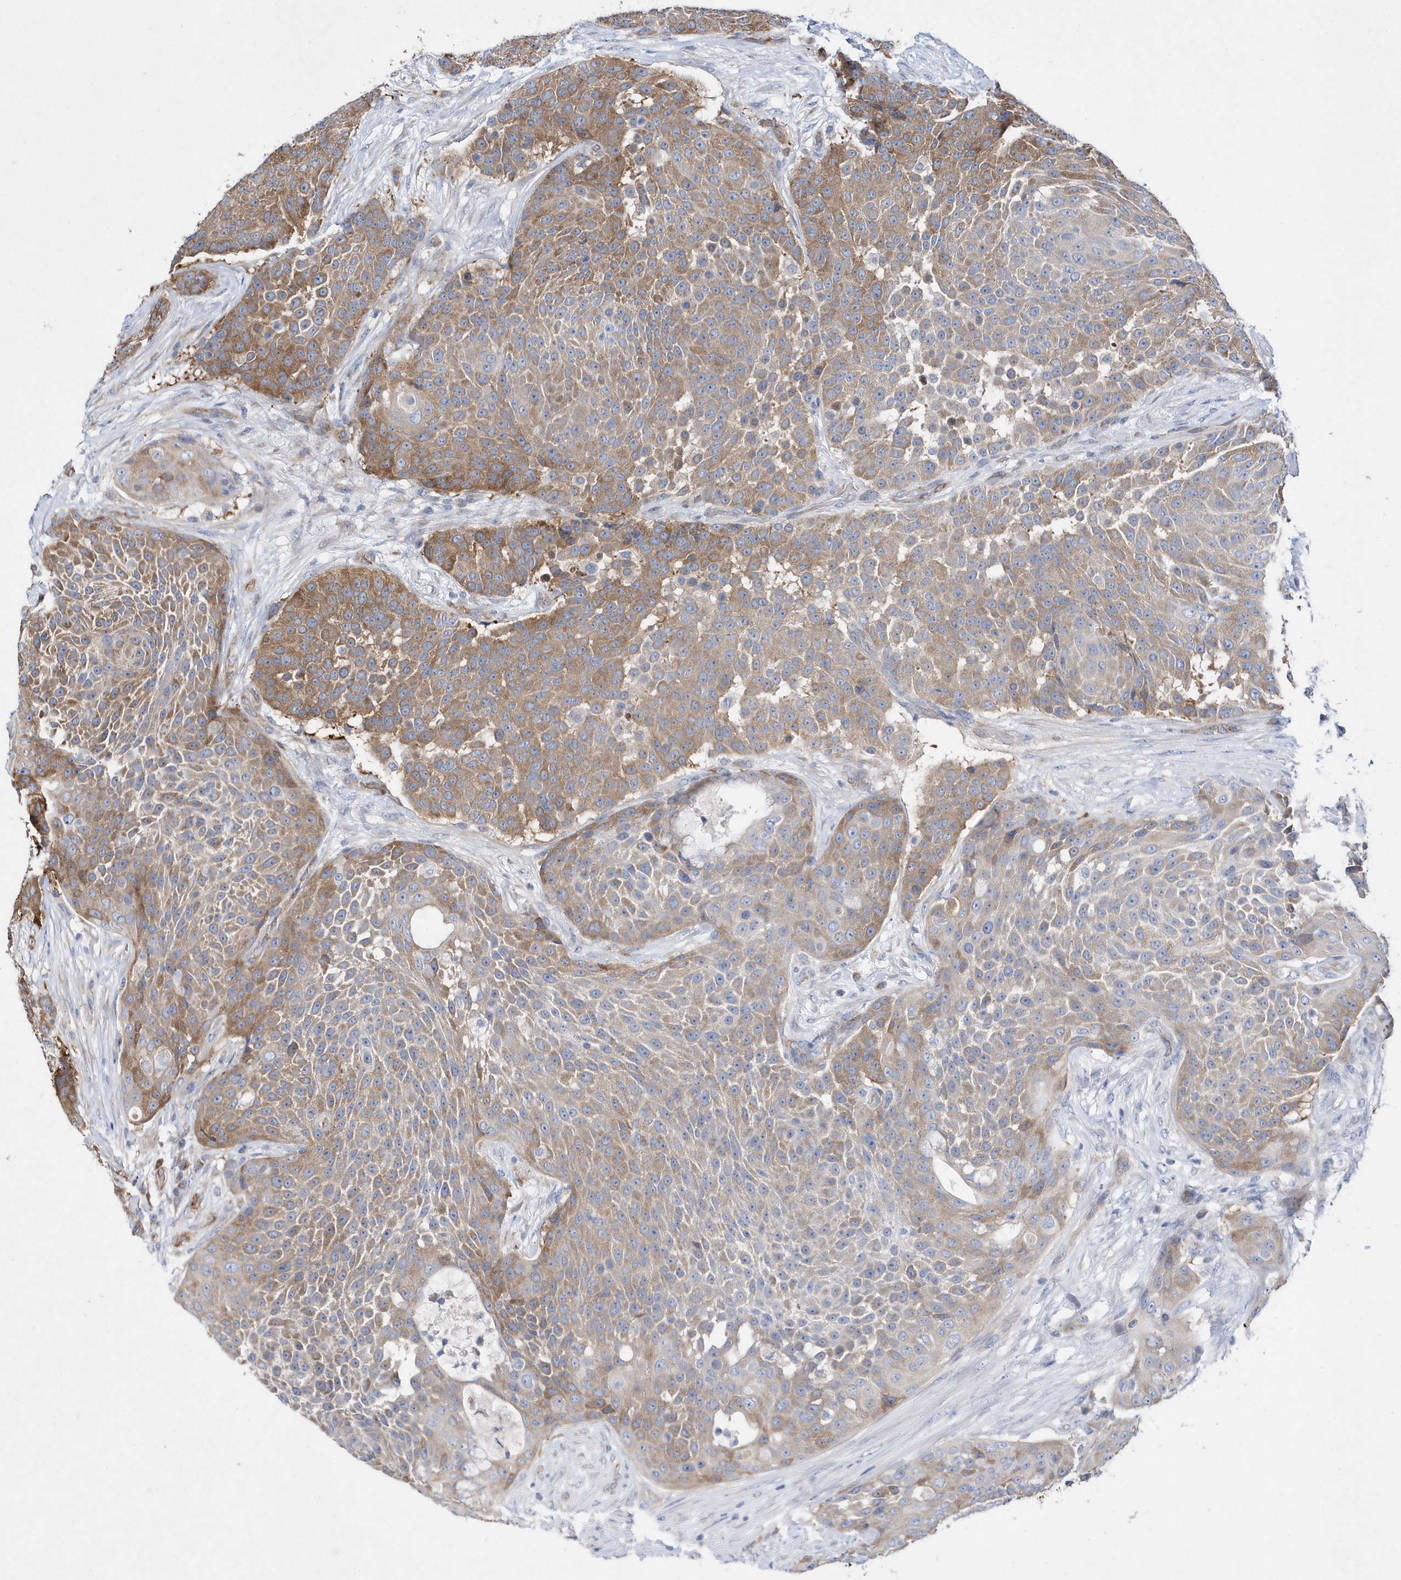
{"staining": {"intensity": "moderate", "quantity": ">75%", "location": "cytoplasmic/membranous"}, "tissue": "urothelial cancer", "cell_type": "Tumor cells", "image_type": "cancer", "snomed": [{"axis": "morphology", "description": "Urothelial carcinoma, High grade"}, {"axis": "topography", "description": "Urinary bladder"}], "caption": "Urothelial cancer stained with a brown dye displays moderate cytoplasmic/membranous positive expression in about >75% of tumor cells.", "gene": "JKAMP", "patient": {"sex": "female", "age": 63}}